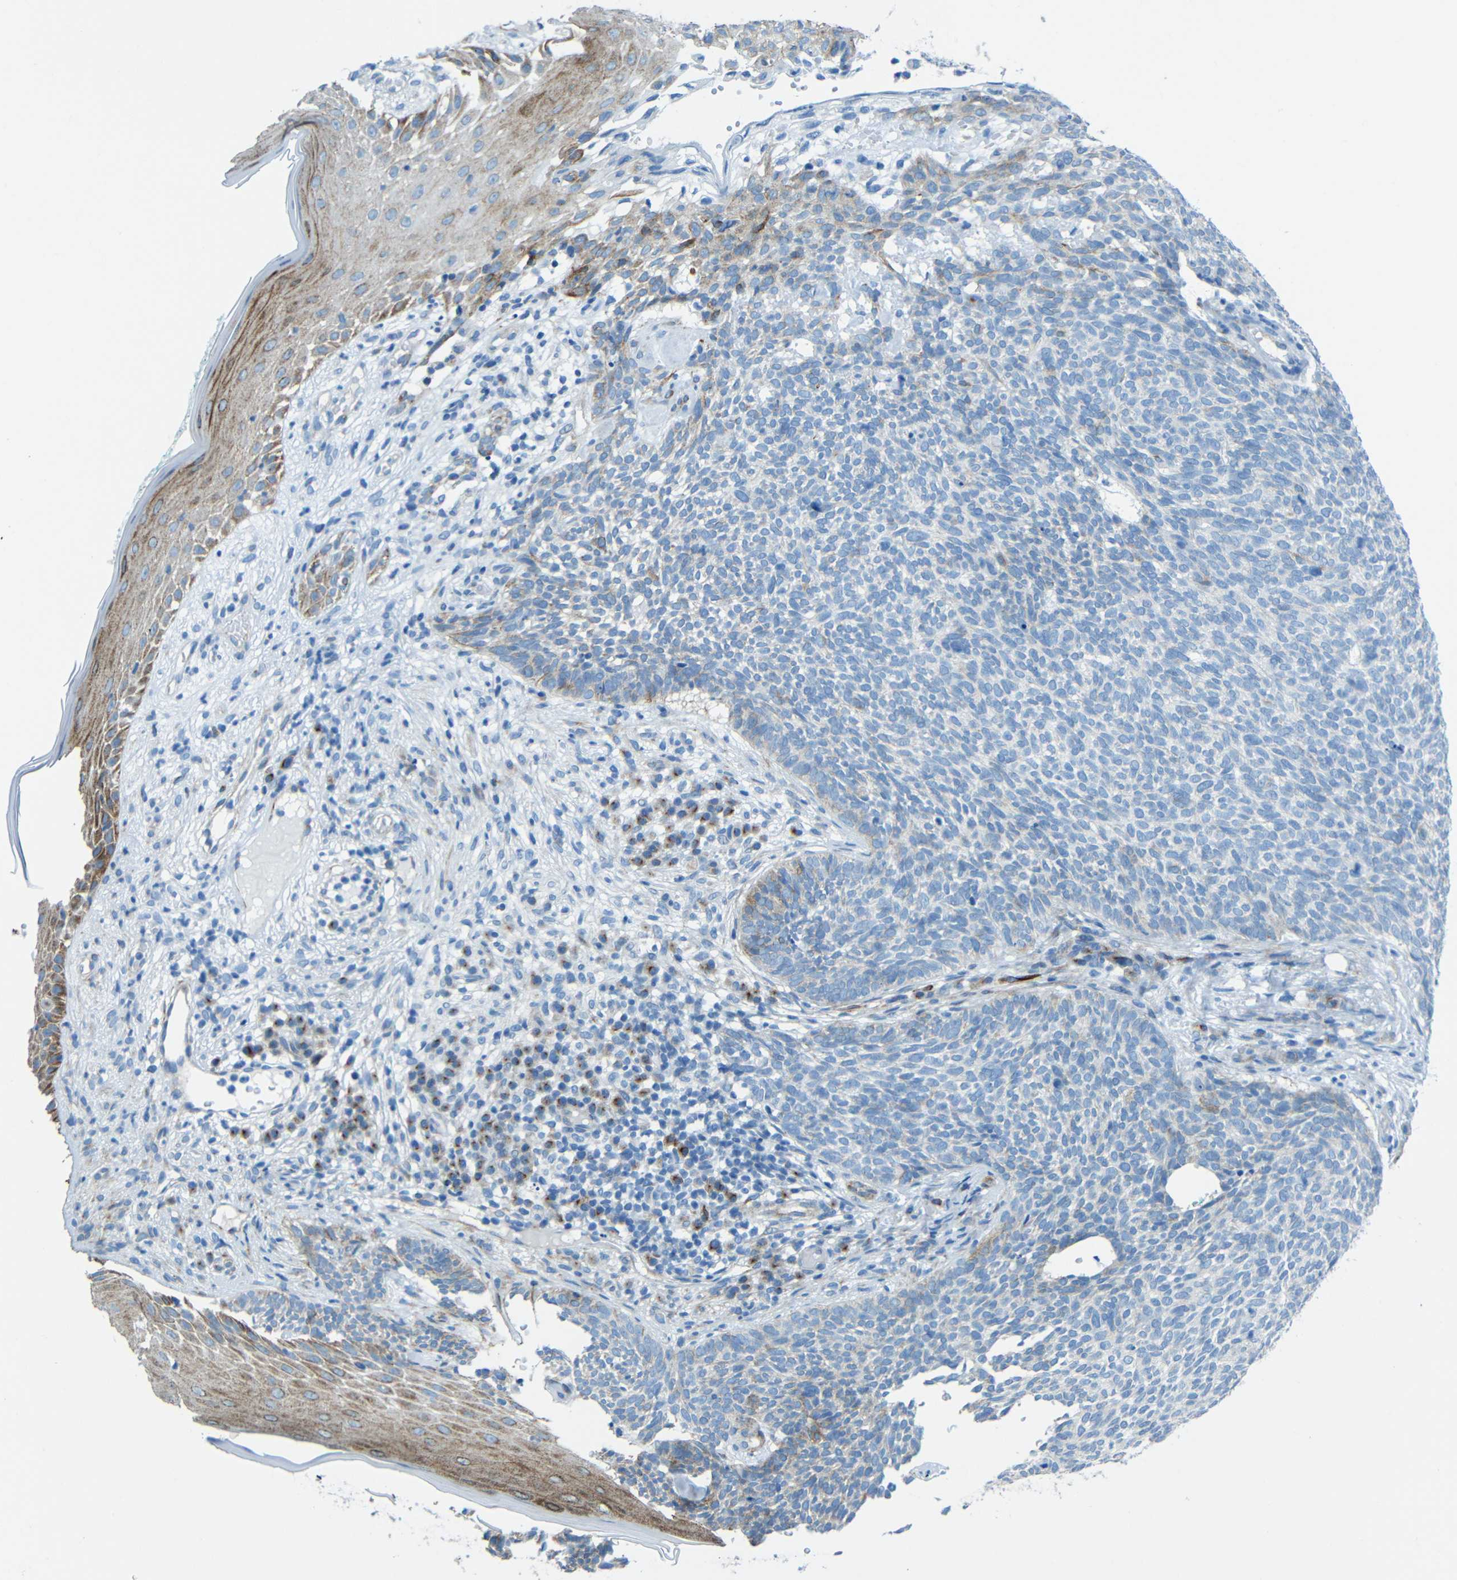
{"staining": {"intensity": "weak", "quantity": "<25%", "location": "cytoplasmic/membranous"}, "tissue": "skin cancer", "cell_type": "Tumor cells", "image_type": "cancer", "snomed": [{"axis": "morphology", "description": "Basal cell carcinoma"}, {"axis": "topography", "description": "Skin"}], "caption": "An immunohistochemistry (IHC) micrograph of skin cancer is shown. There is no staining in tumor cells of skin cancer.", "gene": "TUBB4B", "patient": {"sex": "female", "age": 84}}